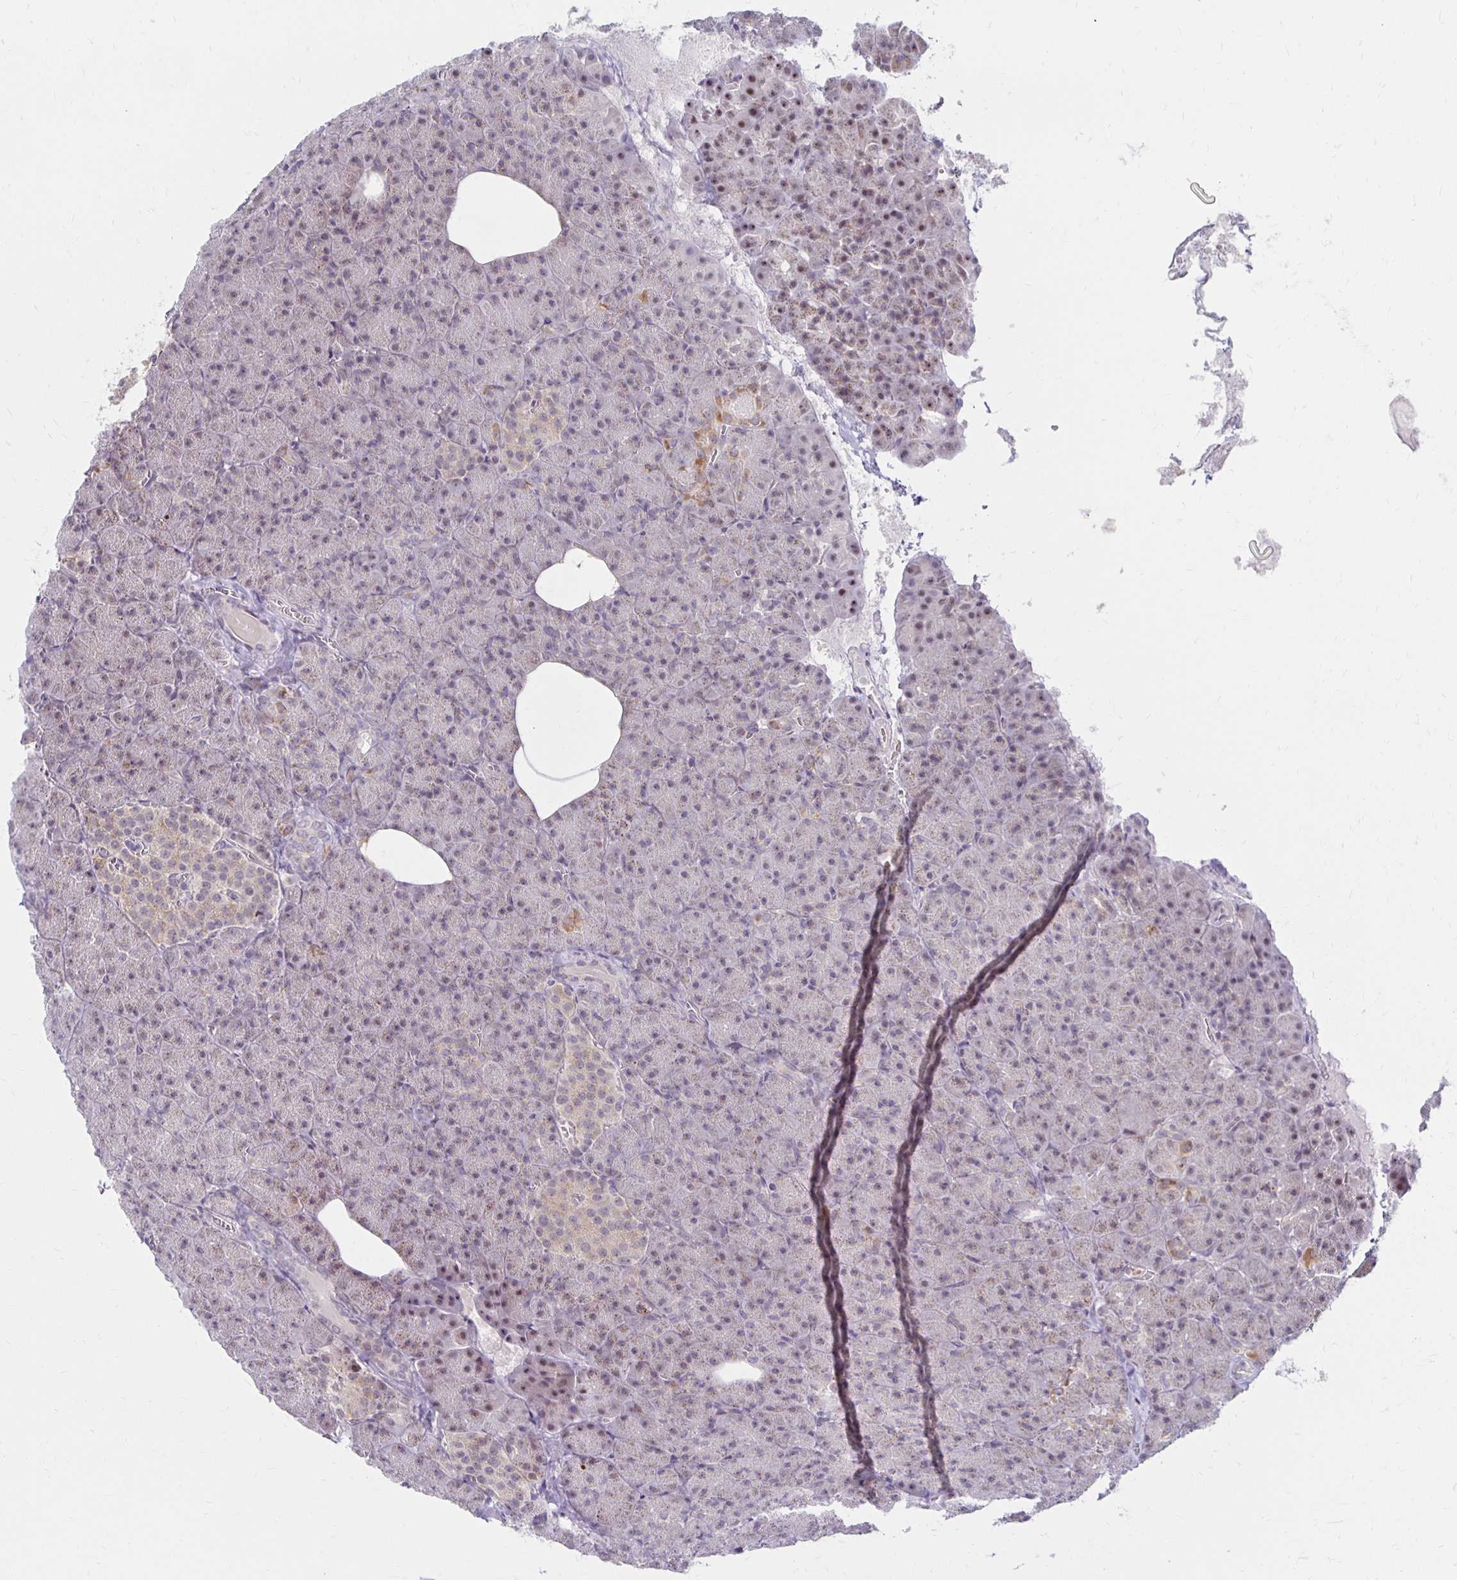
{"staining": {"intensity": "weak", "quantity": "<25%", "location": "nuclear"}, "tissue": "pancreas", "cell_type": "Exocrine glandular cells", "image_type": "normal", "snomed": [{"axis": "morphology", "description": "Normal tissue, NOS"}, {"axis": "topography", "description": "Pancreas"}], "caption": "An immunohistochemistry (IHC) micrograph of normal pancreas is shown. There is no staining in exocrine glandular cells of pancreas. The staining is performed using DAB brown chromogen with nuclei counter-stained in using hematoxylin.", "gene": "DAGLA", "patient": {"sex": "female", "age": 74}}